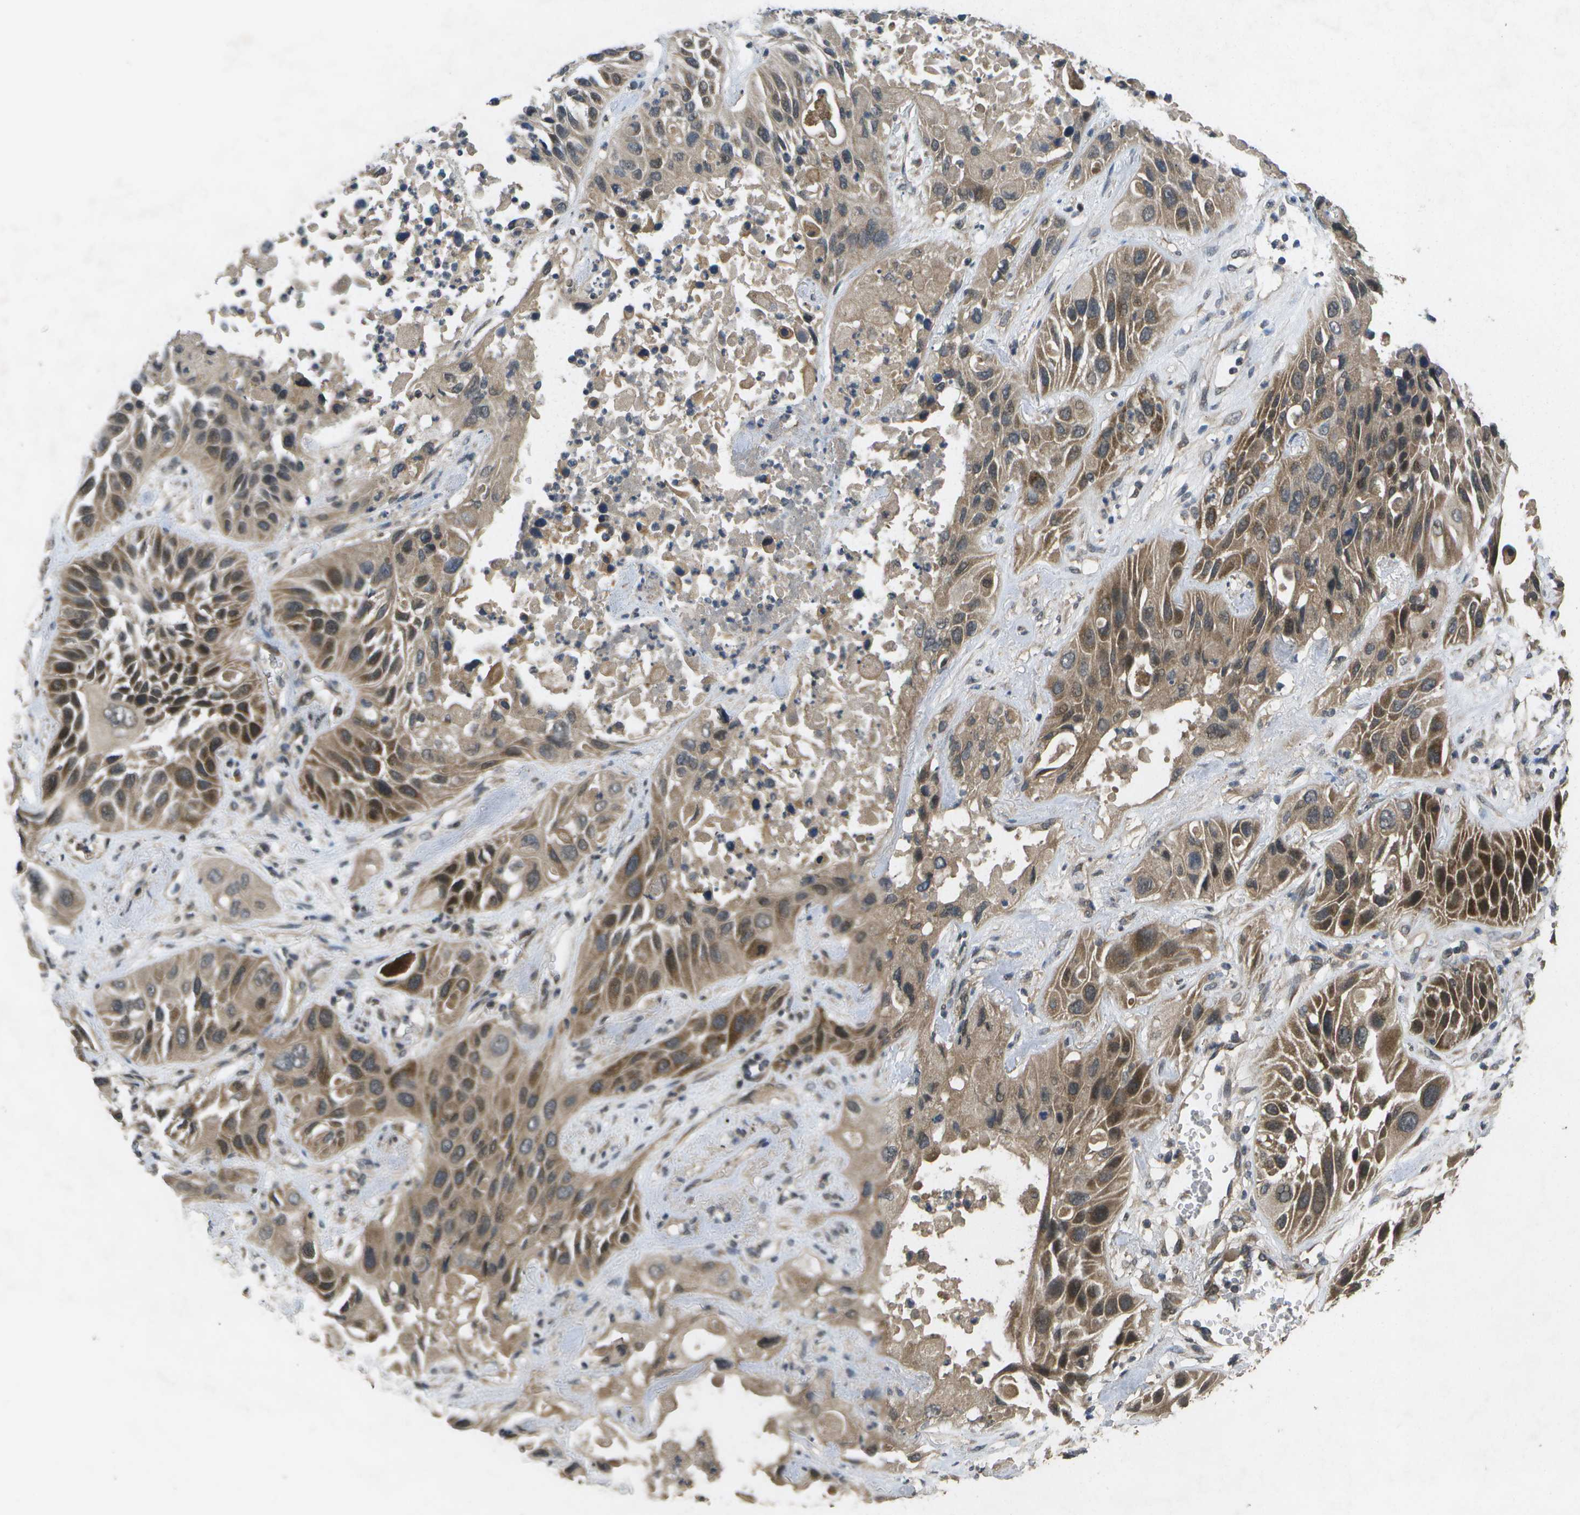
{"staining": {"intensity": "moderate", "quantity": ">75%", "location": "cytoplasmic/membranous"}, "tissue": "lung cancer", "cell_type": "Tumor cells", "image_type": "cancer", "snomed": [{"axis": "morphology", "description": "Squamous cell carcinoma, NOS"}, {"axis": "topography", "description": "Lung"}], "caption": "Squamous cell carcinoma (lung) stained with DAB (3,3'-diaminobenzidine) IHC displays medium levels of moderate cytoplasmic/membranous expression in about >75% of tumor cells.", "gene": "ALAS1", "patient": {"sex": "female", "age": 76}}